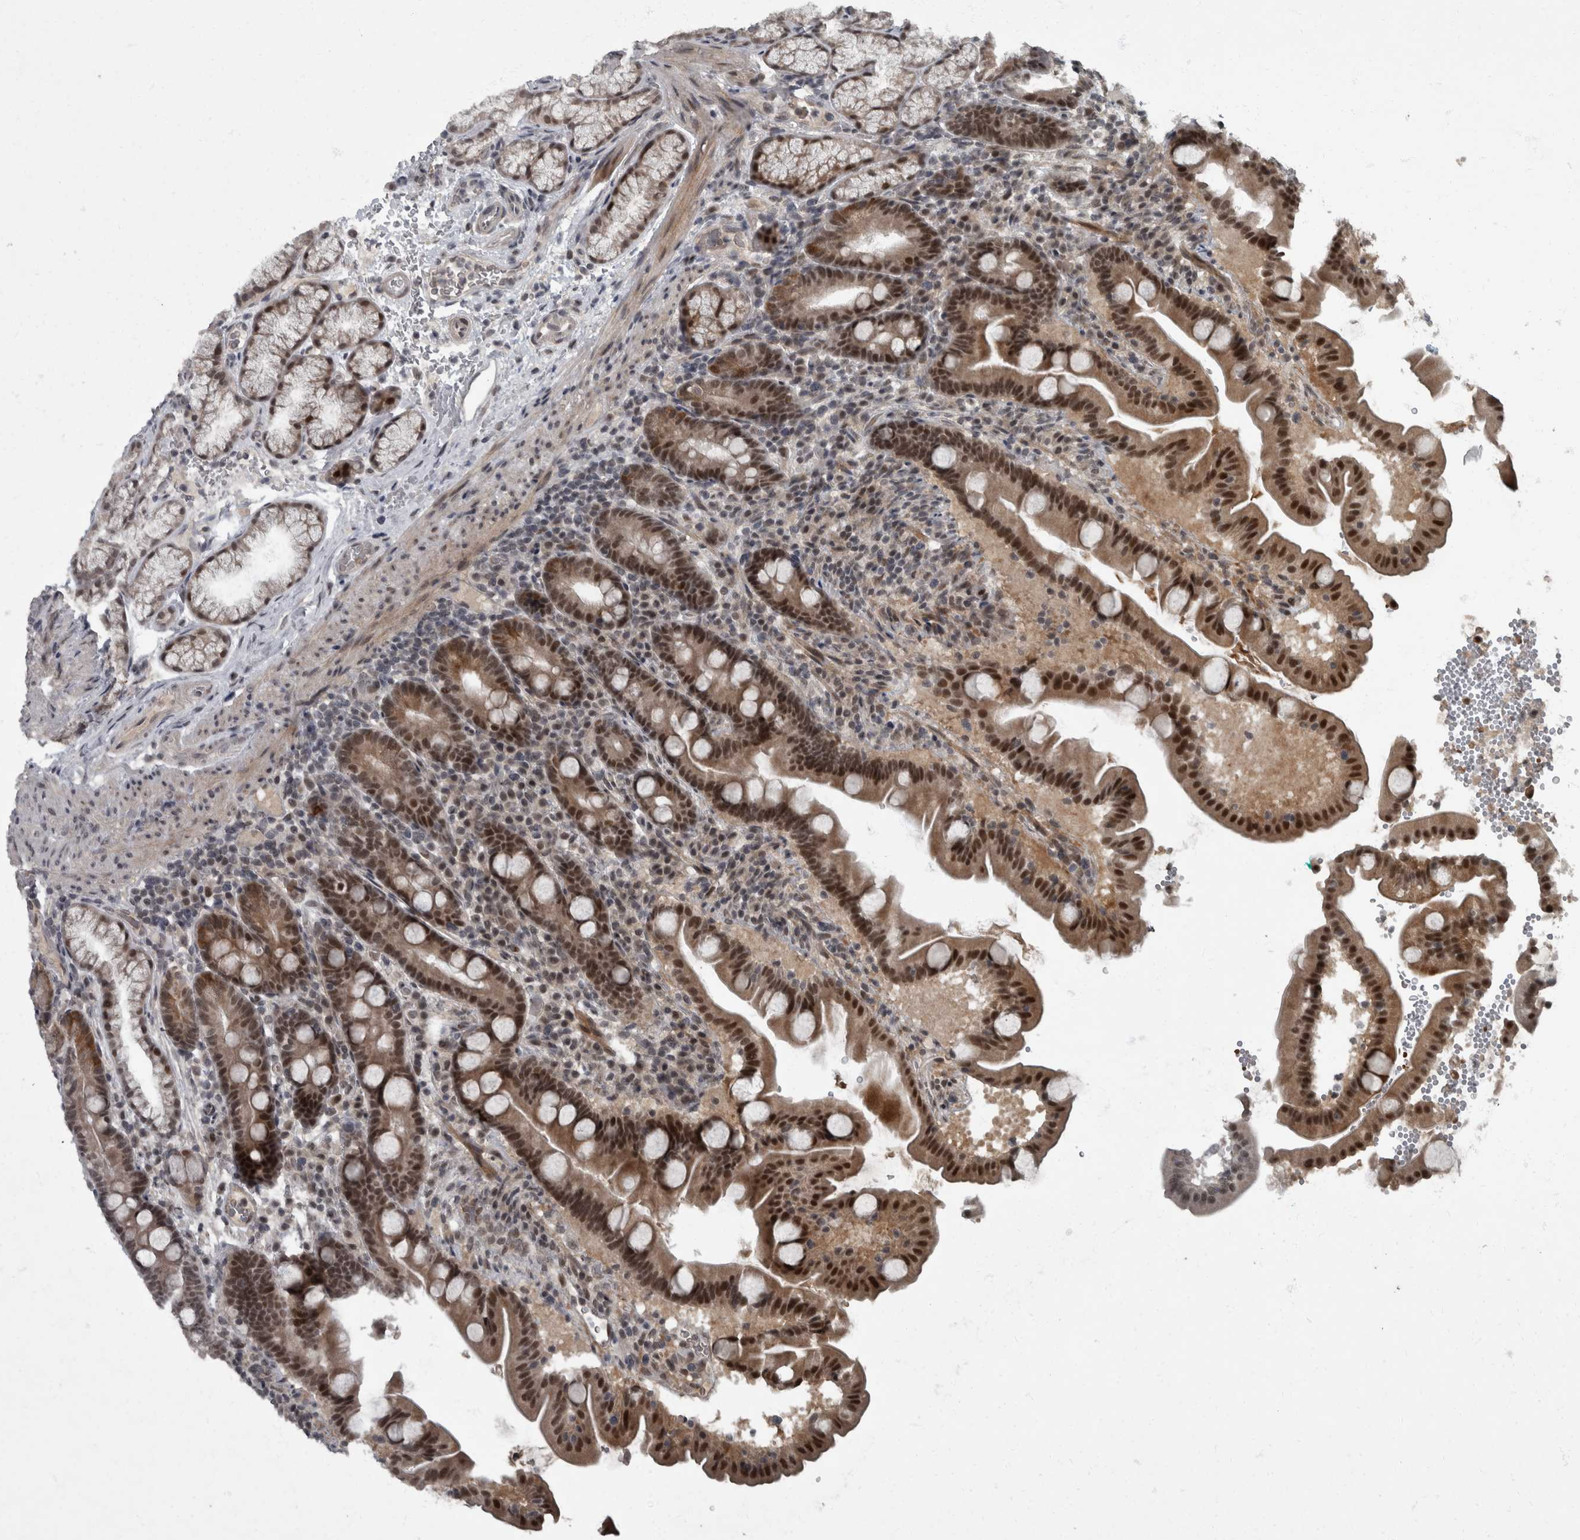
{"staining": {"intensity": "strong", "quantity": ">75%", "location": "cytoplasmic/membranous,nuclear"}, "tissue": "duodenum", "cell_type": "Glandular cells", "image_type": "normal", "snomed": [{"axis": "morphology", "description": "Normal tissue, NOS"}, {"axis": "topography", "description": "Duodenum"}], "caption": "This is an image of IHC staining of benign duodenum, which shows strong positivity in the cytoplasmic/membranous,nuclear of glandular cells.", "gene": "WDR33", "patient": {"sex": "male", "age": 54}}